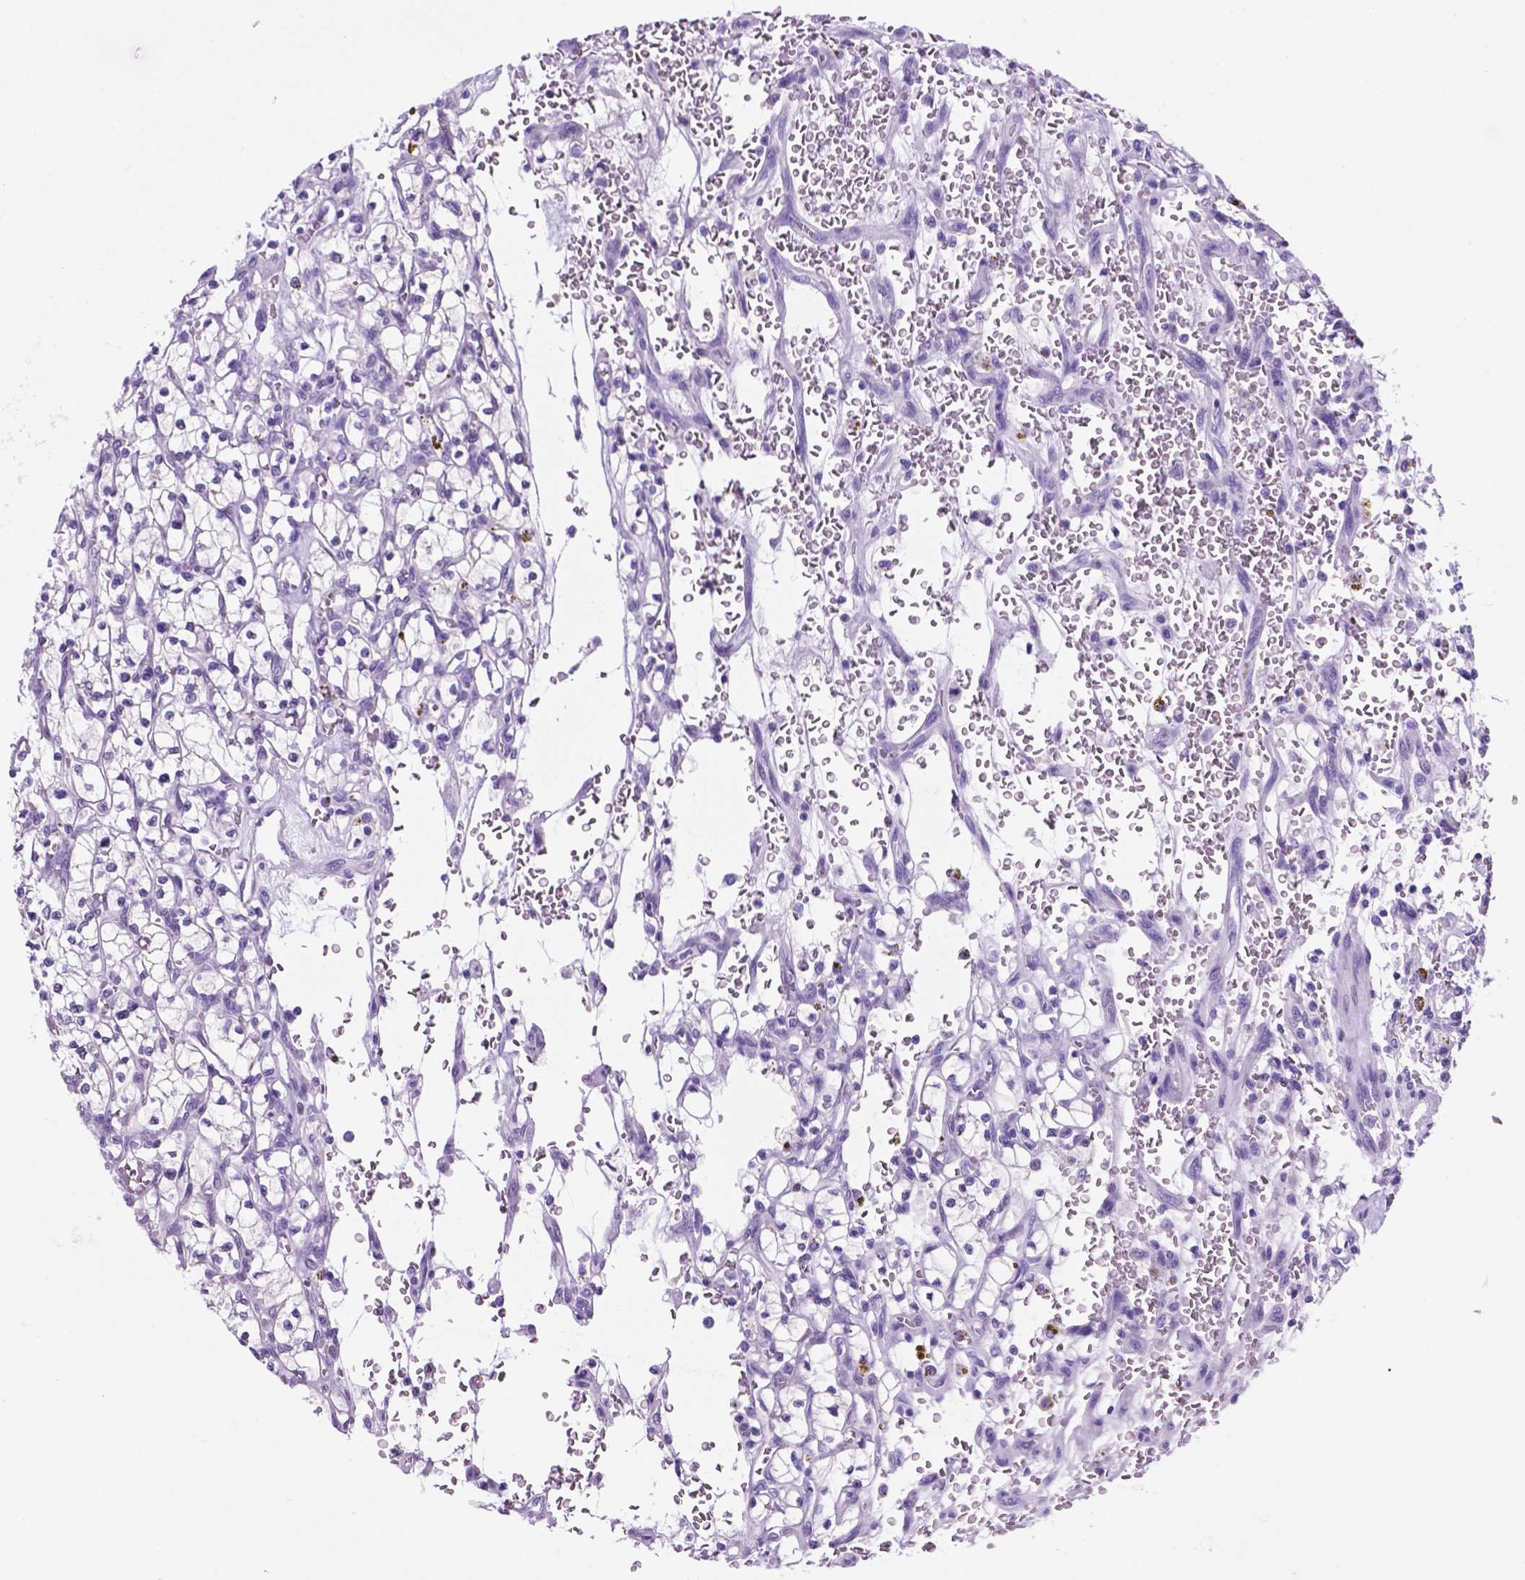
{"staining": {"intensity": "negative", "quantity": "none", "location": "none"}, "tissue": "renal cancer", "cell_type": "Tumor cells", "image_type": "cancer", "snomed": [{"axis": "morphology", "description": "Adenocarcinoma, NOS"}, {"axis": "topography", "description": "Kidney"}], "caption": "High magnification brightfield microscopy of renal cancer (adenocarcinoma) stained with DAB (brown) and counterstained with hematoxylin (blue): tumor cells show no significant staining.", "gene": "TMEM210", "patient": {"sex": "female", "age": 64}}